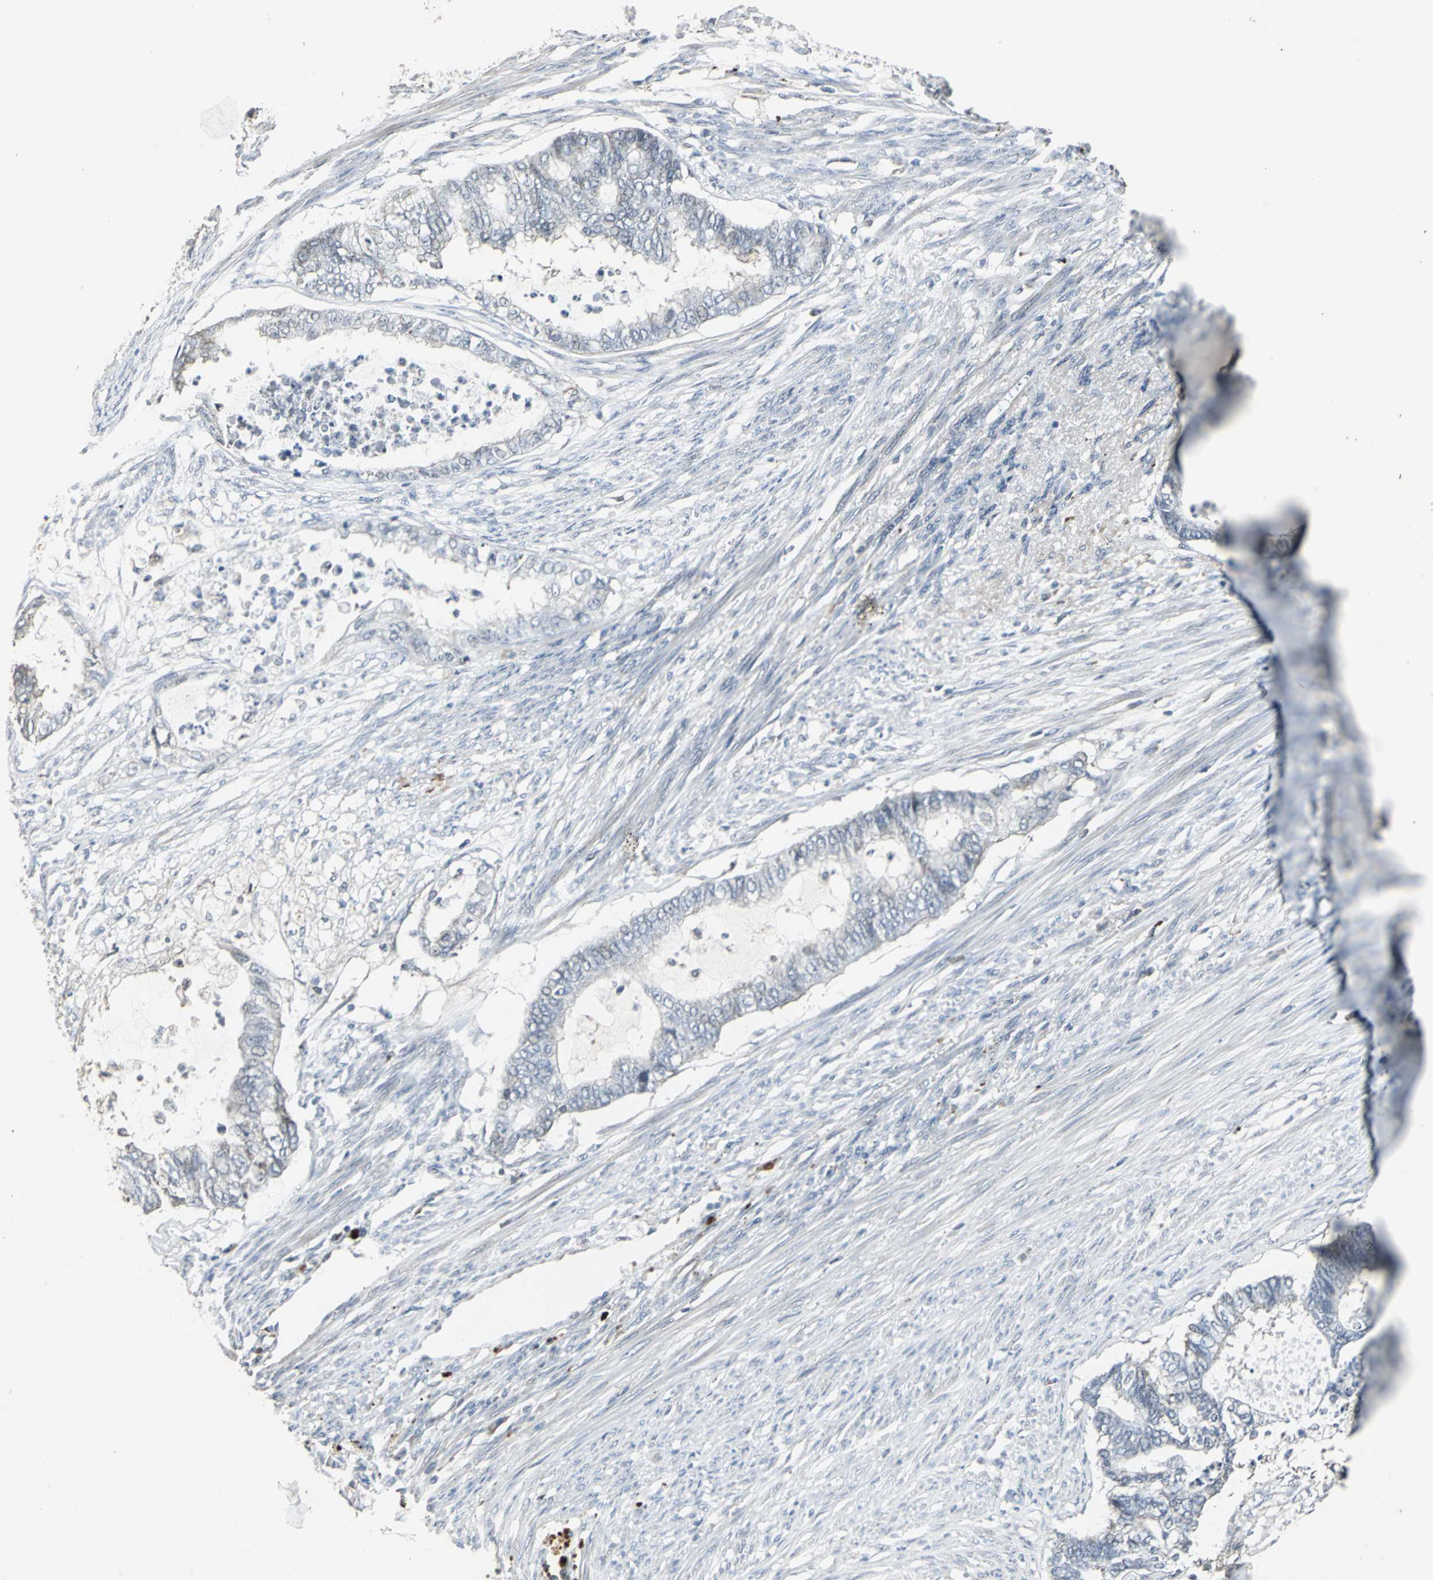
{"staining": {"intensity": "weak", "quantity": "<25%", "location": "cytoplasmic/membranous"}, "tissue": "endometrial cancer", "cell_type": "Tumor cells", "image_type": "cancer", "snomed": [{"axis": "morphology", "description": "Adenocarcinoma, NOS"}, {"axis": "topography", "description": "Endometrium"}], "caption": "Adenocarcinoma (endometrial) was stained to show a protein in brown. There is no significant expression in tumor cells.", "gene": "DNAJB4", "patient": {"sex": "female", "age": 79}}